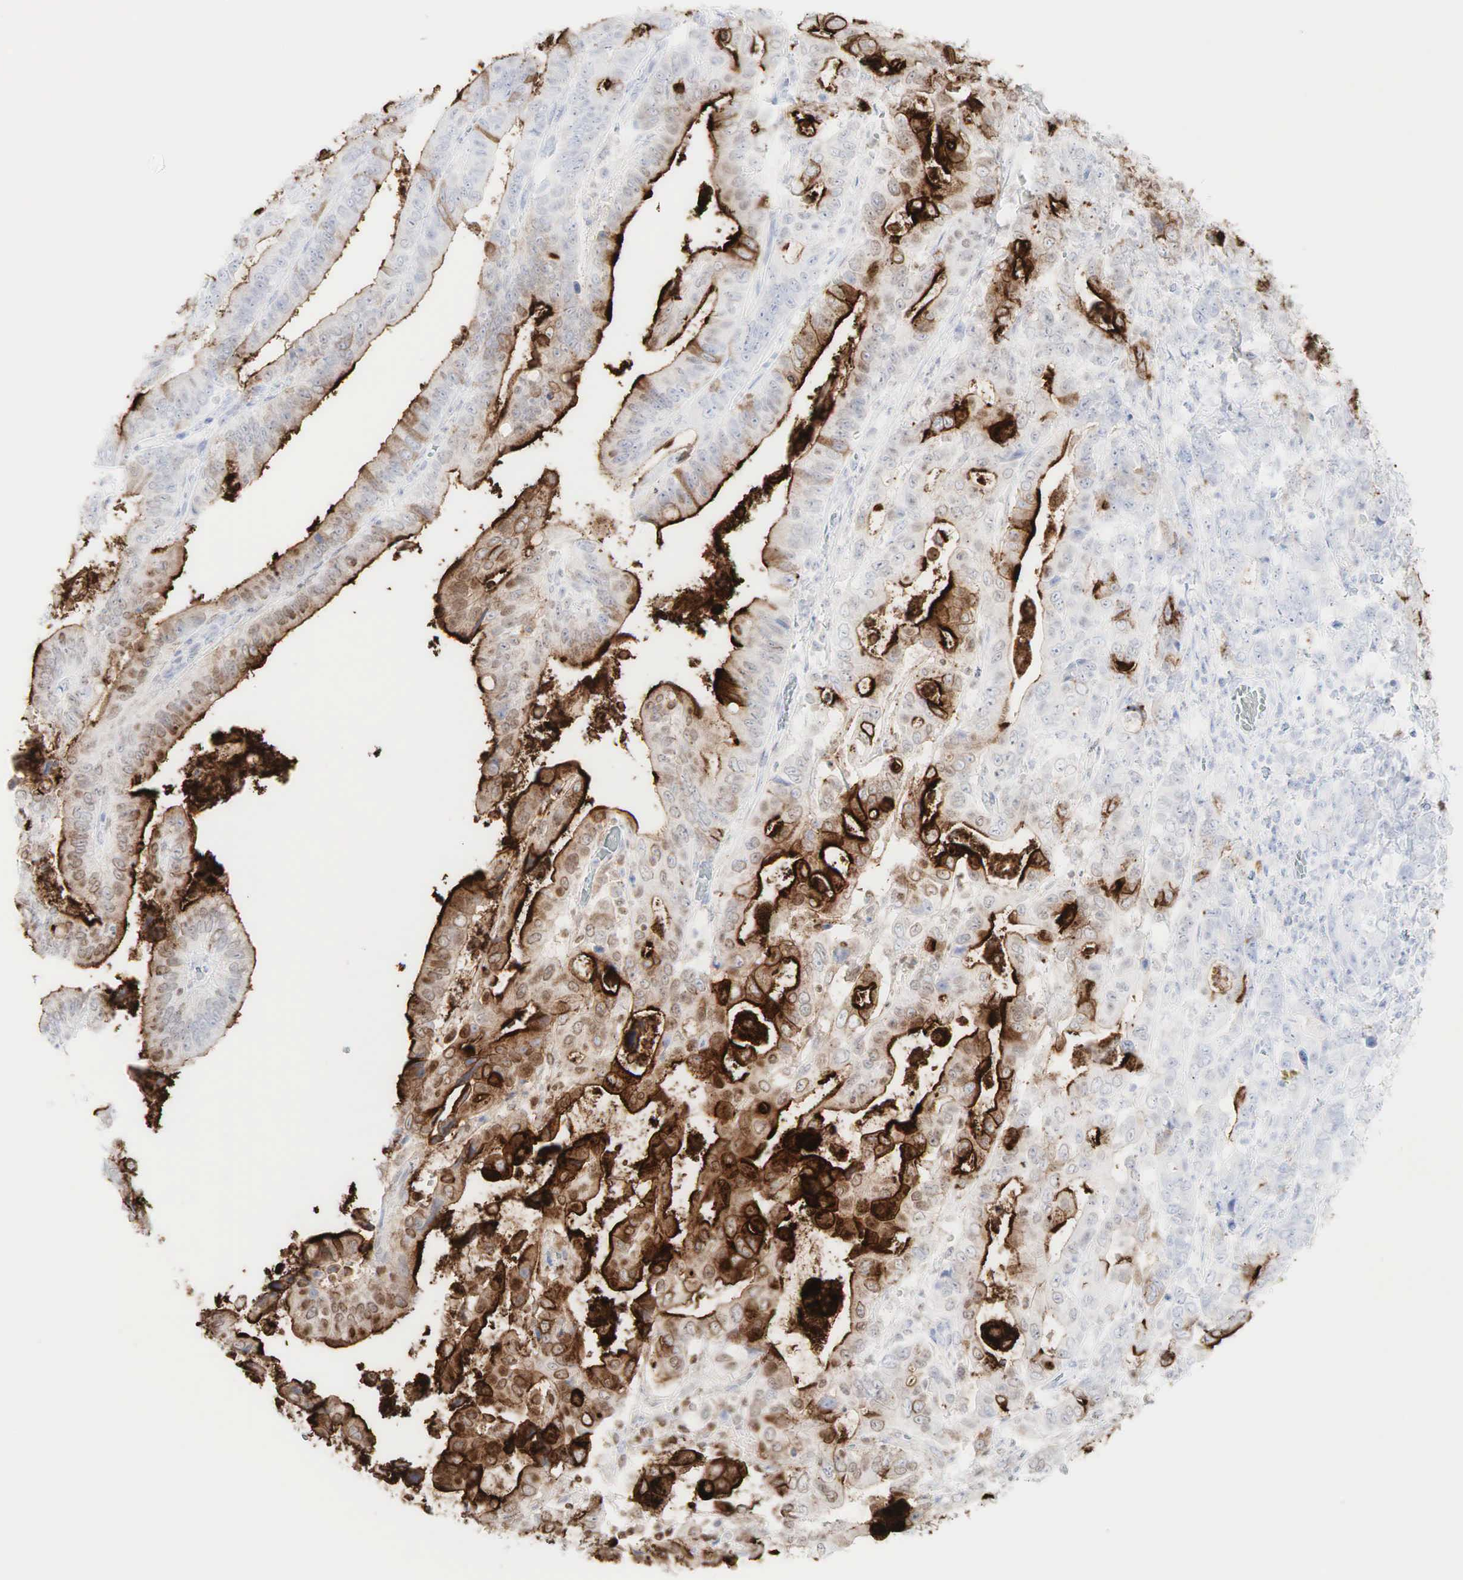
{"staining": {"intensity": "moderate", "quantity": "25%-75%", "location": "cytoplasmic/membranous"}, "tissue": "stomach cancer", "cell_type": "Tumor cells", "image_type": "cancer", "snomed": [{"axis": "morphology", "description": "Adenocarcinoma, NOS"}, {"axis": "topography", "description": "Stomach, upper"}], "caption": "There is medium levels of moderate cytoplasmic/membranous staining in tumor cells of stomach adenocarcinoma, as demonstrated by immunohistochemical staining (brown color).", "gene": "CEACAM5", "patient": {"sex": "male", "age": 63}}